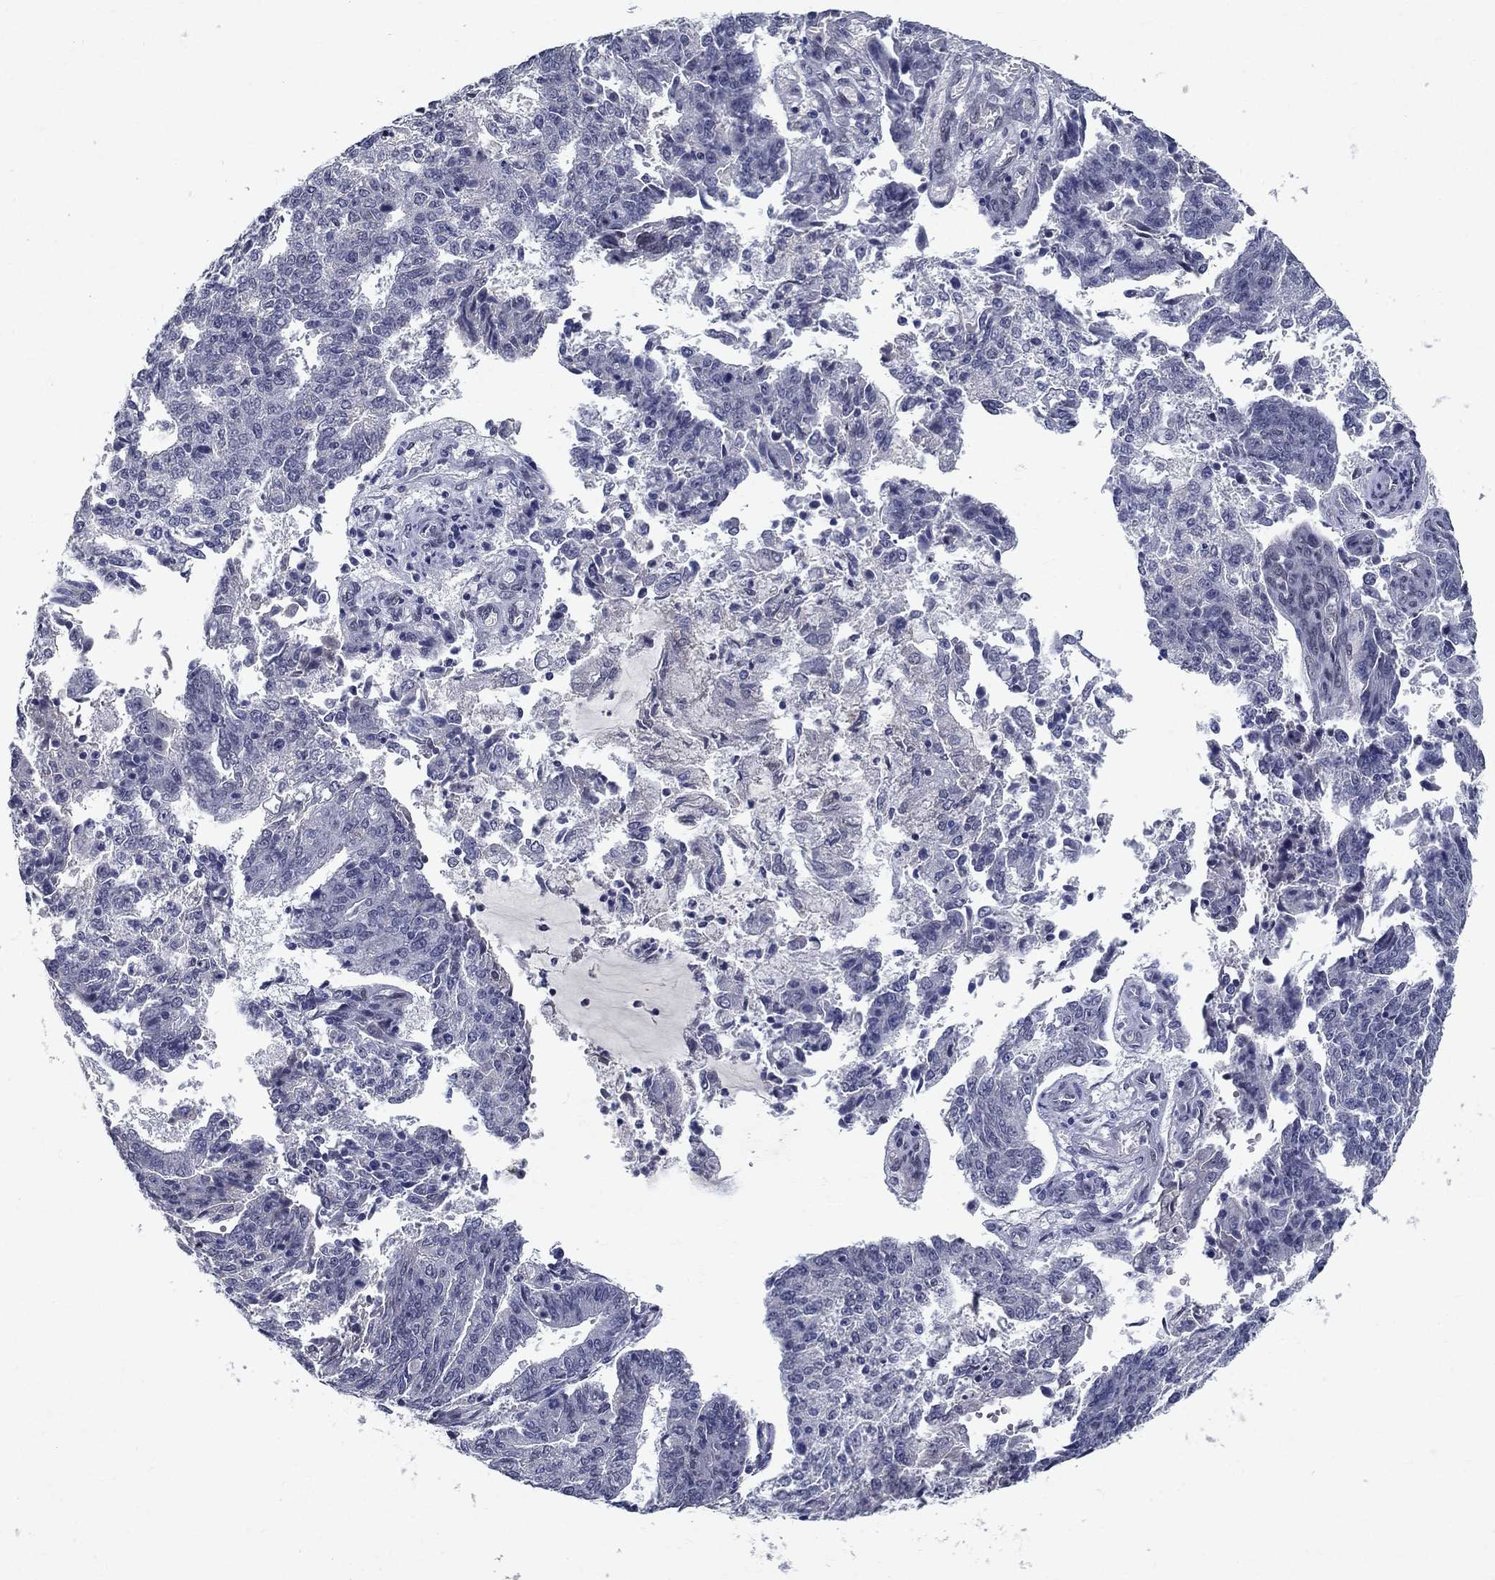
{"staining": {"intensity": "negative", "quantity": "none", "location": "none"}, "tissue": "endometrial cancer", "cell_type": "Tumor cells", "image_type": "cancer", "snomed": [{"axis": "morphology", "description": "Adenocarcinoma, NOS"}, {"axis": "topography", "description": "Endometrium"}], "caption": "A high-resolution micrograph shows IHC staining of endometrial adenocarcinoma, which exhibits no significant expression in tumor cells.", "gene": "RBFOX1", "patient": {"sex": "female", "age": 82}}